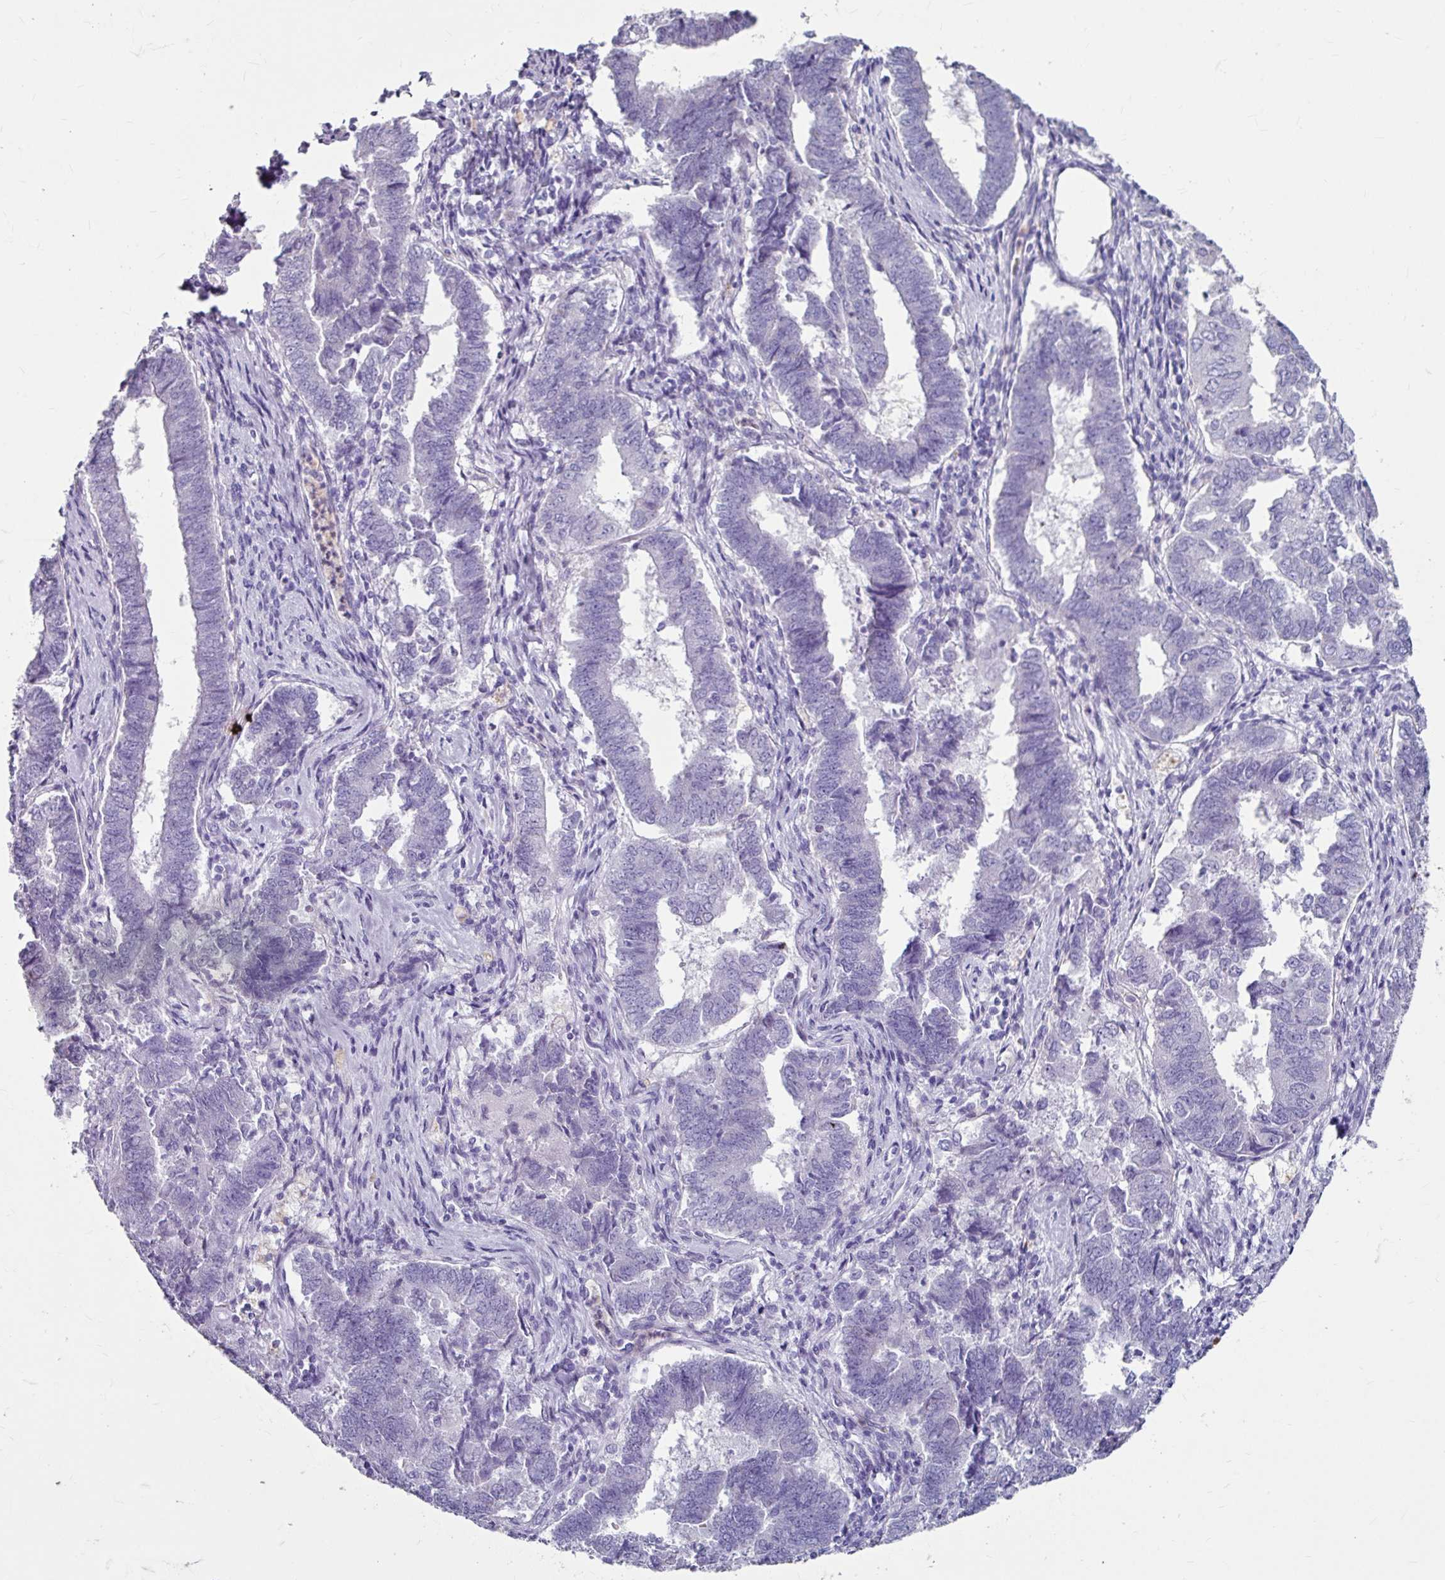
{"staining": {"intensity": "negative", "quantity": "none", "location": "none"}, "tissue": "endometrial cancer", "cell_type": "Tumor cells", "image_type": "cancer", "snomed": [{"axis": "morphology", "description": "Adenocarcinoma, NOS"}, {"axis": "topography", "description": "Endometrium"}], "caption": "An immunohistochemistry (IHC) micrograph of adenocarcinoma (endometrial) is shown. There is no staining in tumor cells of adenocarcinoma (endometrial). (DAB immunohistochemistry visualized using brightfield microscopy, high magnification).", "gene": "ANKRD1", "patient": {"sex": "female", "age": 72}}